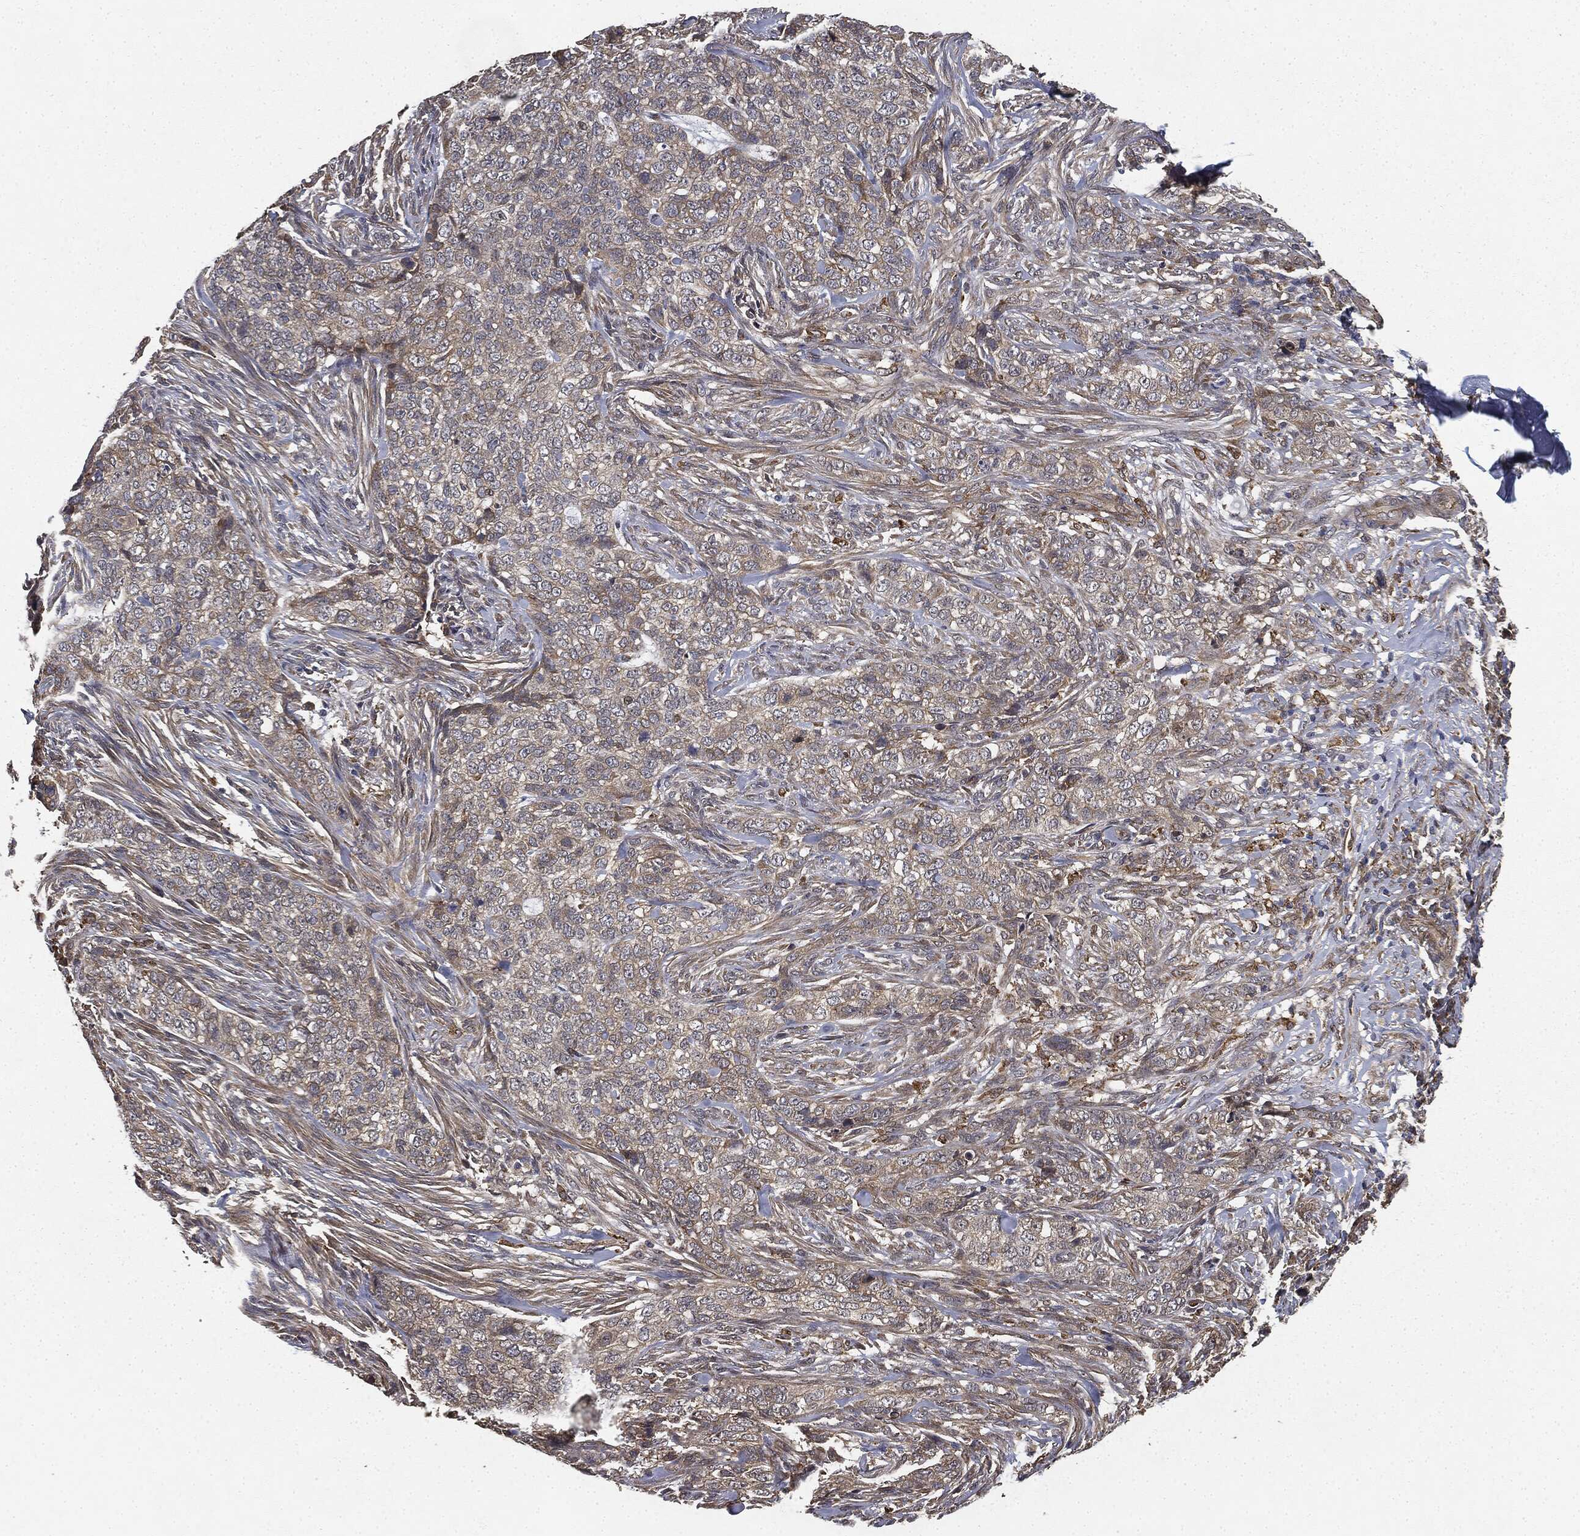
{"staining": {"intensity": "weak", "quantity": "<25%", "location": "cytoplasmic/membranous"}, "tissue": "skin cancer", "cell_type": "Tumor cells", "image_type": "cancer", "snomed": [{"axis": "morphology", "description": "Basal cell carcinoma"}, {"axis": "topography", "description": "Skin"}], "caption": "Immunohistochemical staining of human skin cancer demonstrates no significant staining in tumor cells.", "gene": "MIER2", "patient": {"sex": "female", "age": 69}}